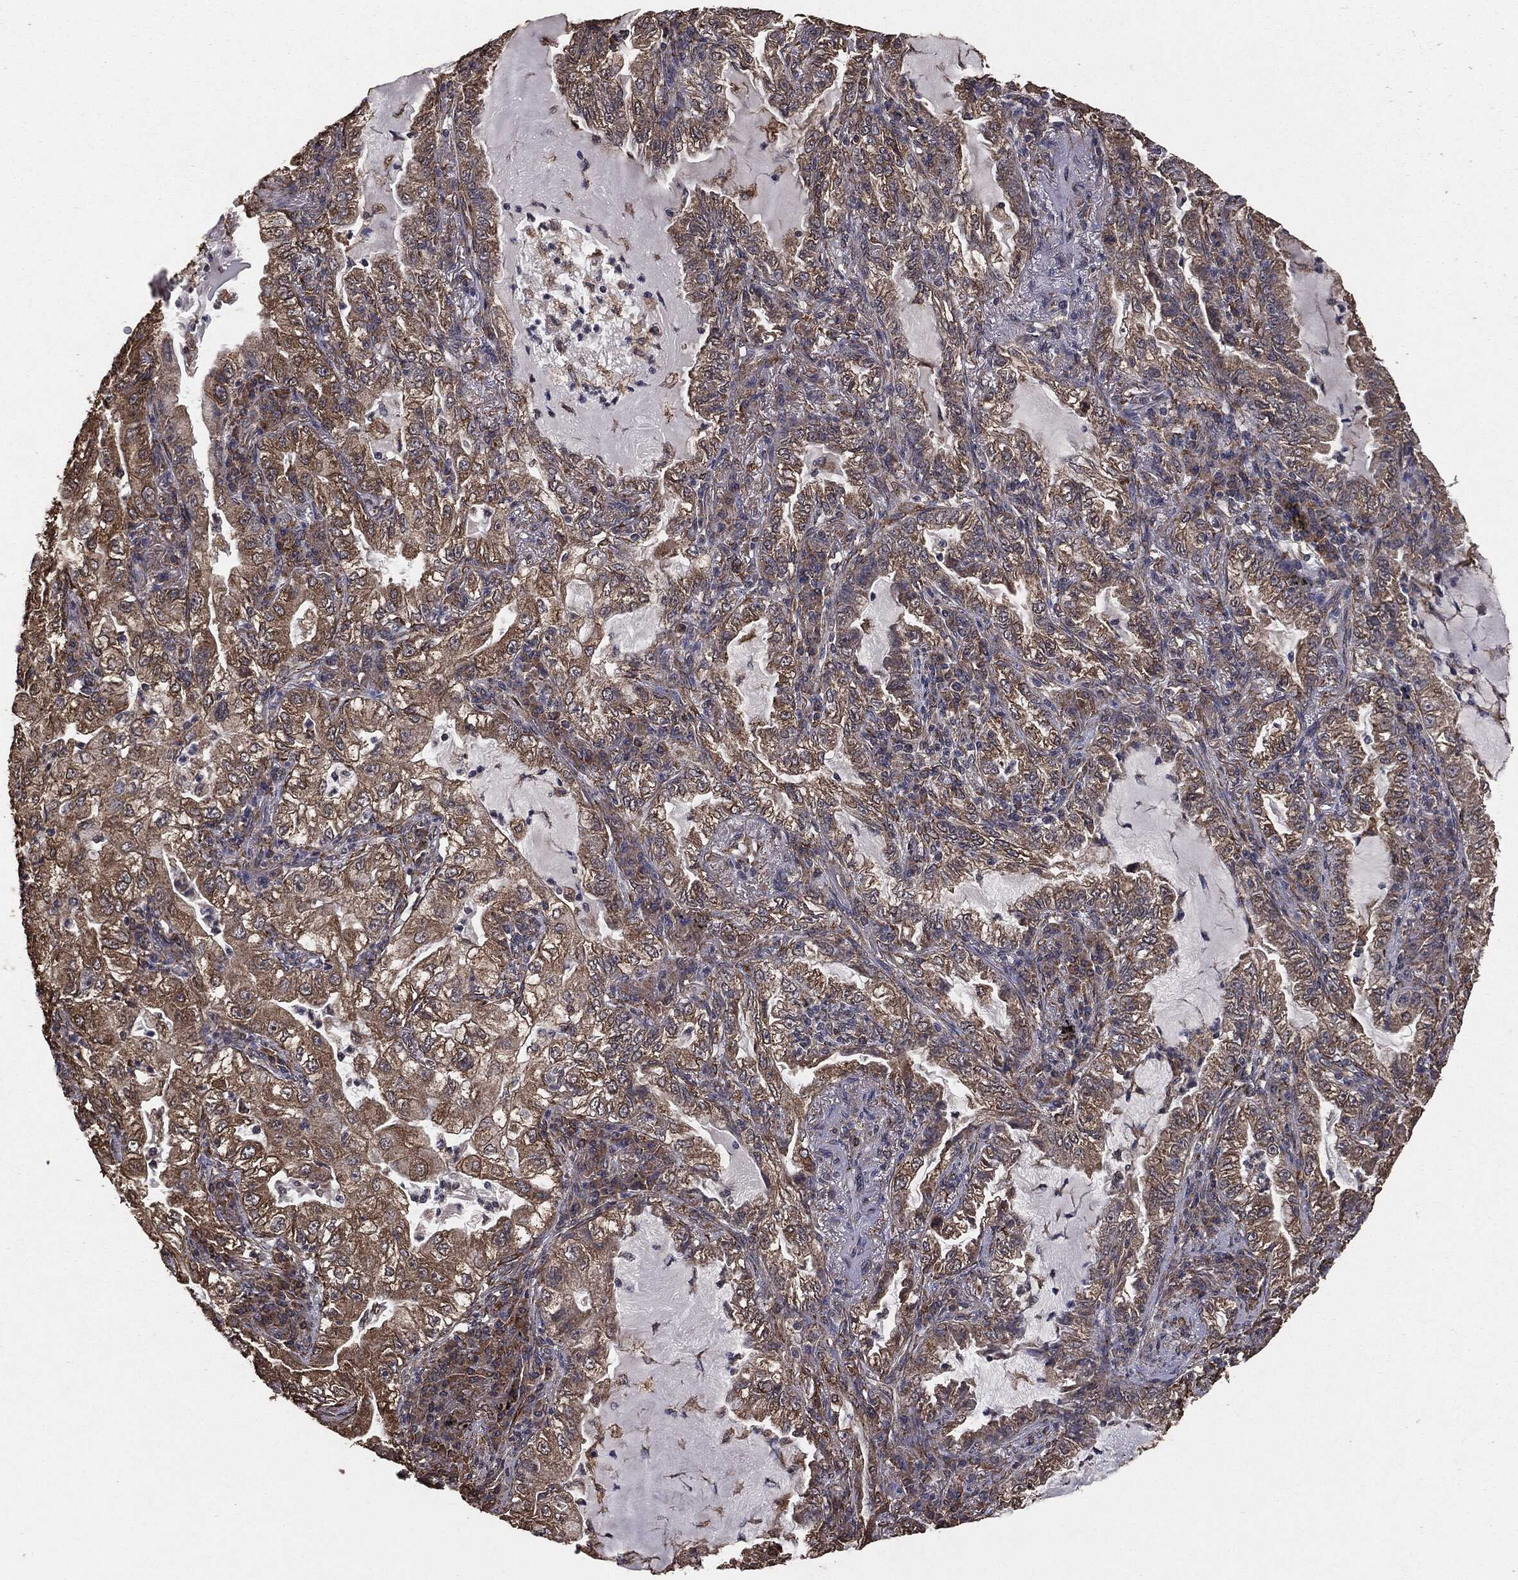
{"staining": {"intensity": "weak", "quantity": "25%-75%", "location": "cytoplasmic/membranous"}, "tissue": "lung cancer", "cell_type": "Tumor cells", "image_type": "cancer", "snomed": [{"axis": "morphology", "description": "Adenocarcinoma, NOS"}, {"axis": "topography", "description": "Lung"}], "caption": "Immunohistochemical staining of human lung adenocarcinoma demonstrates weak cytoplasmic/membranous protein positivity in about 25%-75% of tumor cells.", "gene": "MTOR", "patient": {"sex": "female", "age": 73}}